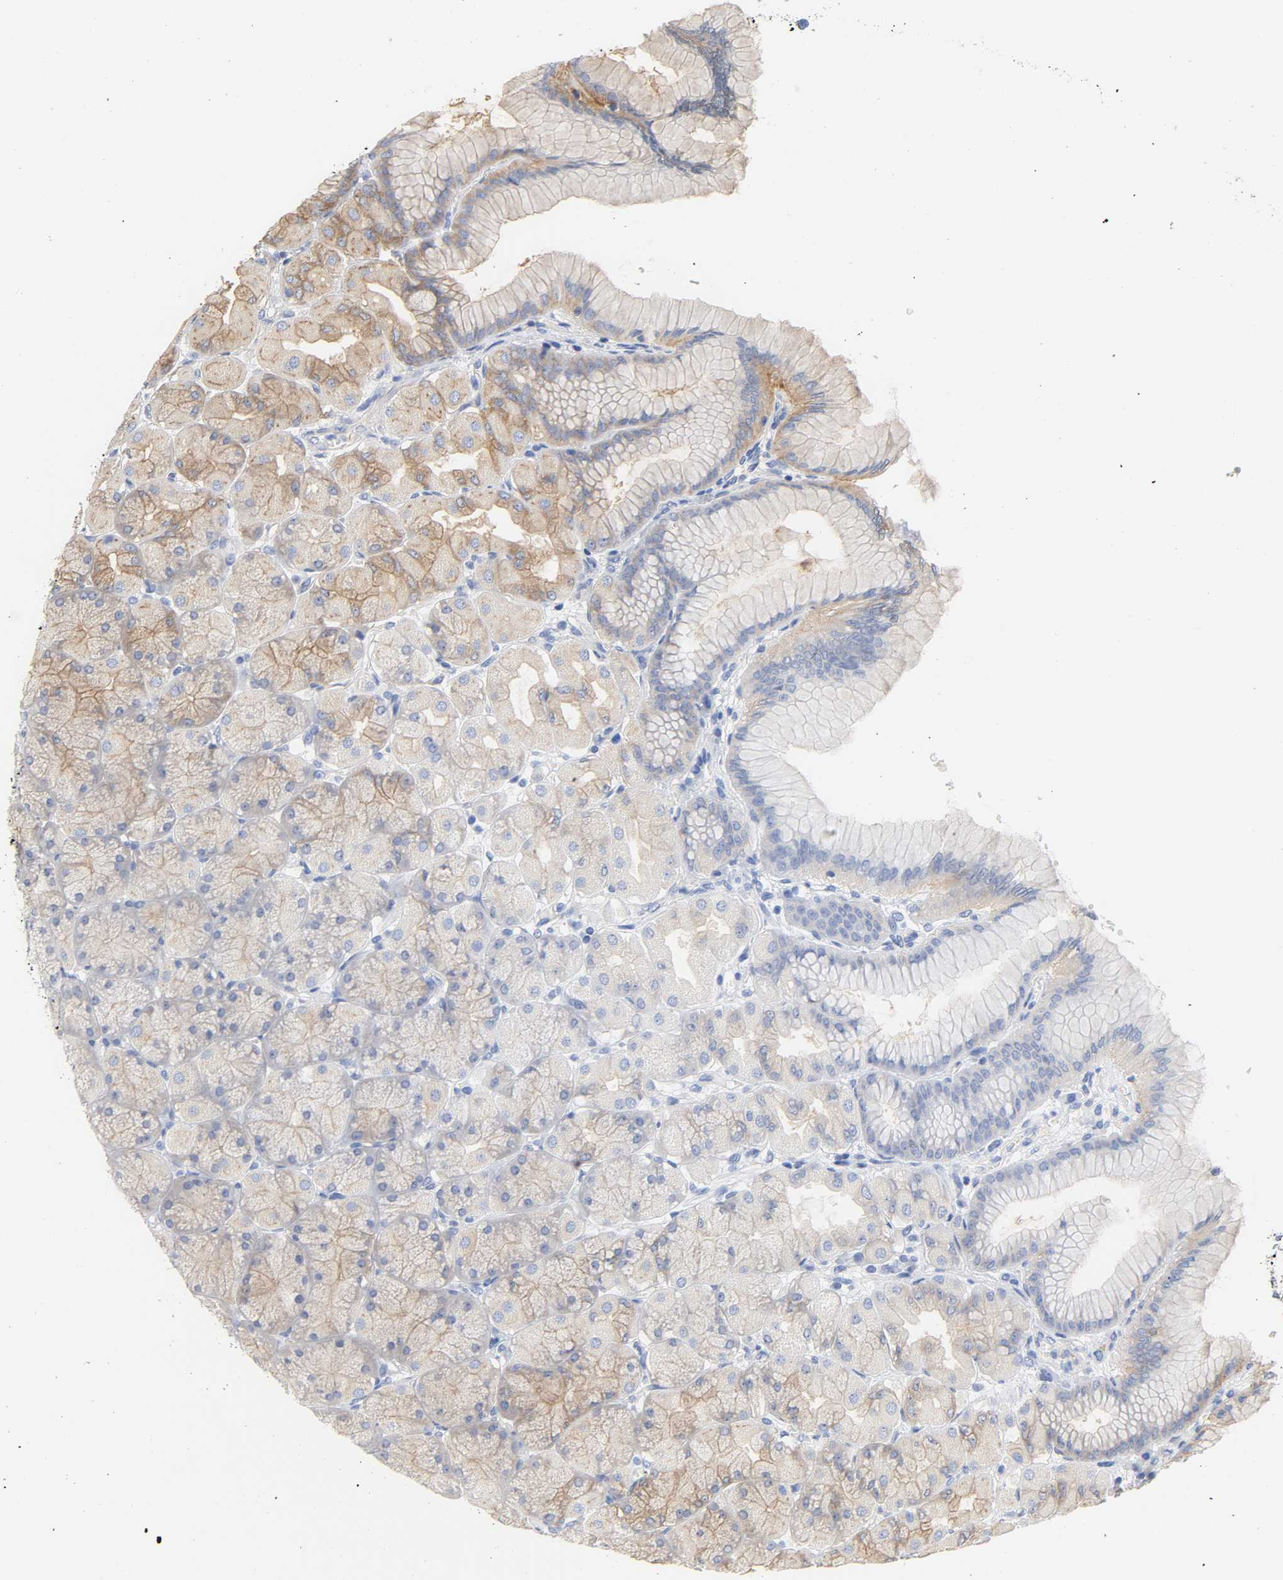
{"staining": {"intensity": "weak", "quantity": "25%-75%", "location": "cytoplasmic/membranous"}, "tissue": "stomach", "cell_type": "Glandular cells", "image_type": "normal", "snomed": [{"axis": "morphology", "description": "Normal tissue, NOS"}, {"axis": "topography", "description": "Stomach, upper"}], "caption": "A micrograph showing weak cytoplasmic/membranous positivity in about 25%-75% of glandular cells in benign stomach, as visualized by brown immunohistochemical staining.", "gene": "SRC", "patient": {"sex": "female", "age": 56}}